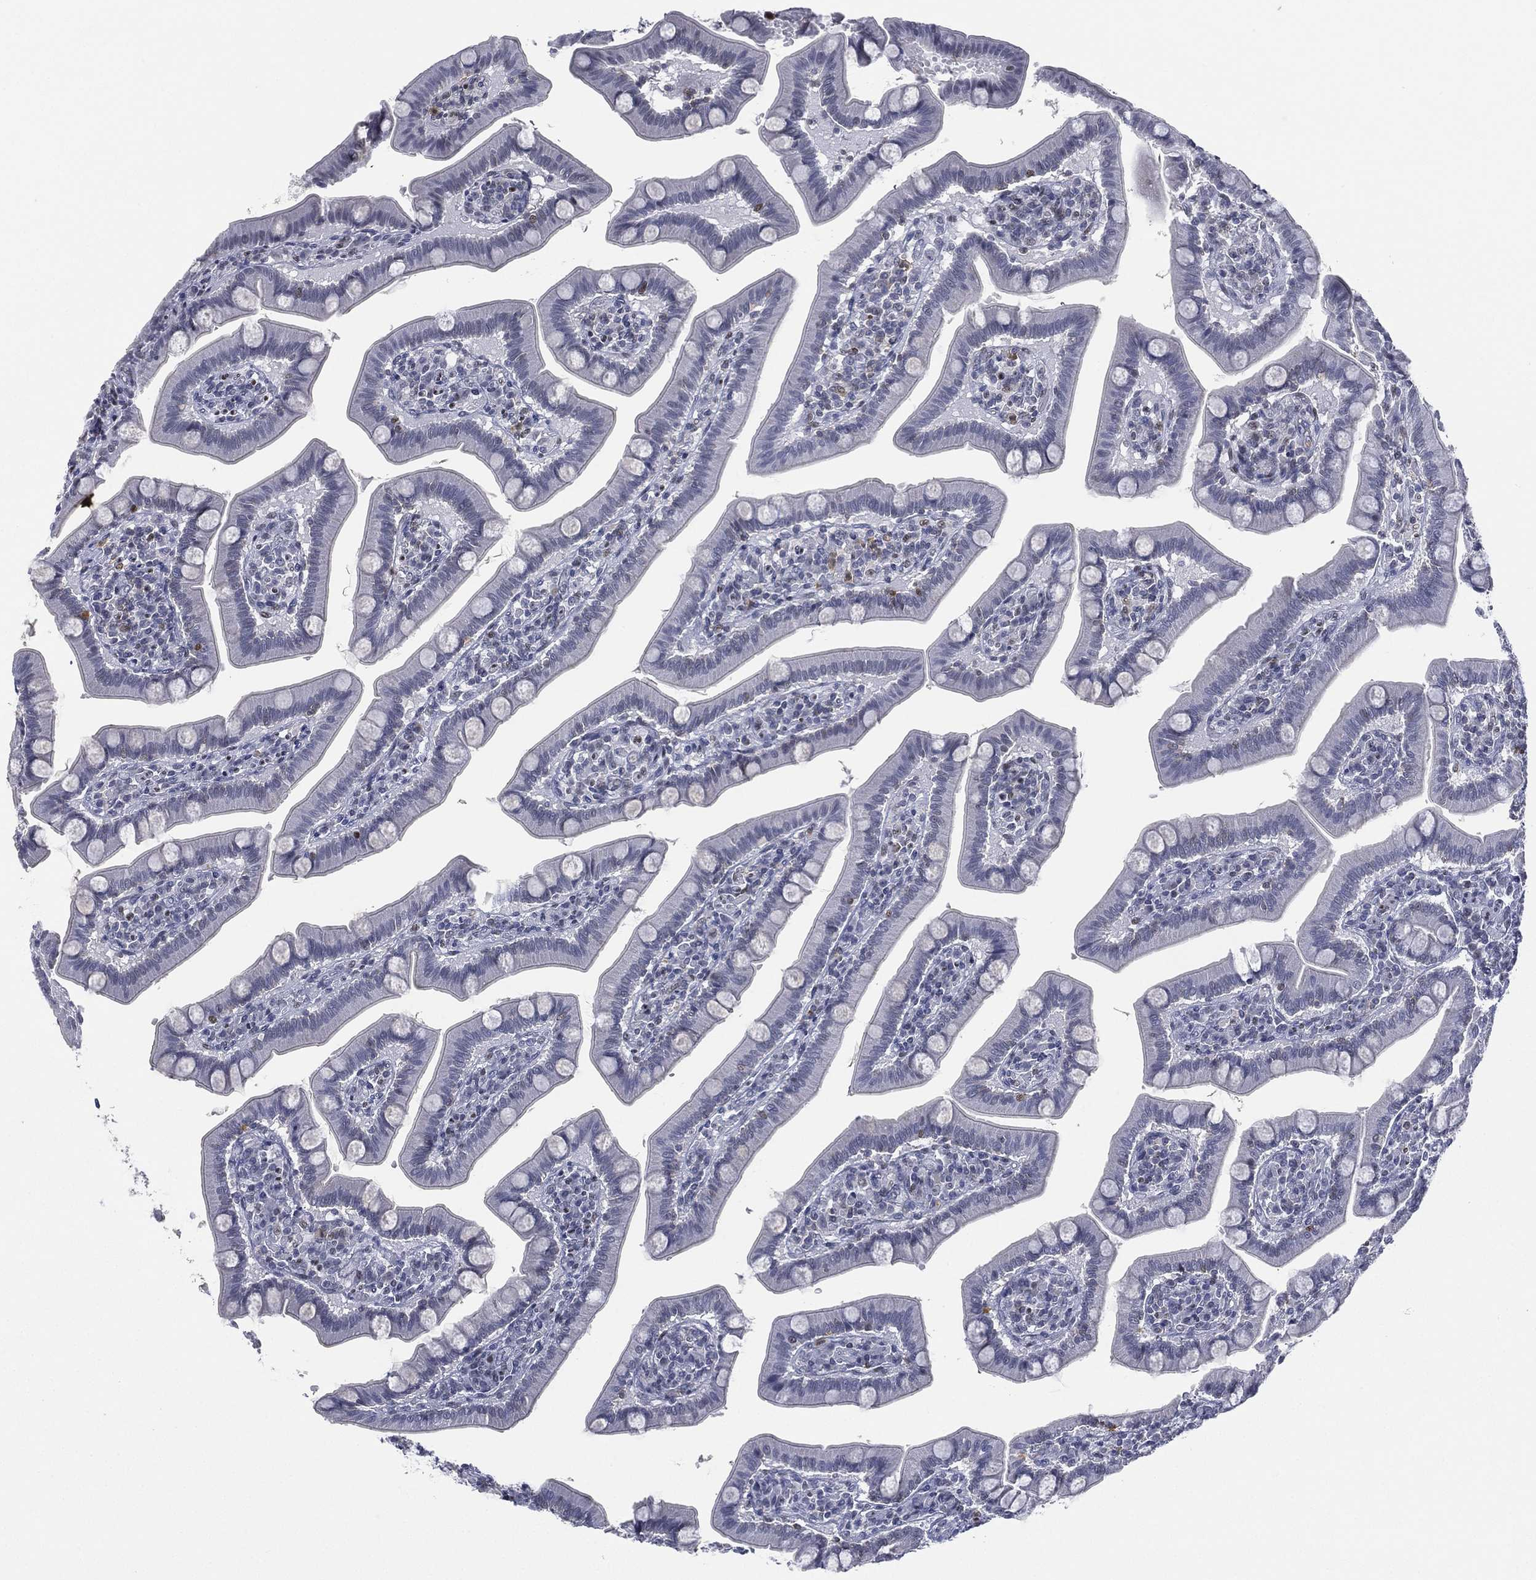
{"staining": {"intensity": "moderate", "quantity": "<25%", "location": "nuclear"}, "tissue": "small intestine", "cell_type": "Glandular cells", "image_type": "normal", "snomed": [{"axis": "morphology", "description": "Normal tissue, NOS"}, {"axis": "topography", "description": "Small intestine"}], "caption": "Immunohistochemistry histopathology image of unremarkable small intestine: small intestine stained using immunohistochemistry demonstrates low levels of moderate protein expression localized specifically in the nuclear of glandular cells, appearing as a nuclear brown color.", "gene": "ZNF711", "patient": {"sex": "male", "age": 66}}